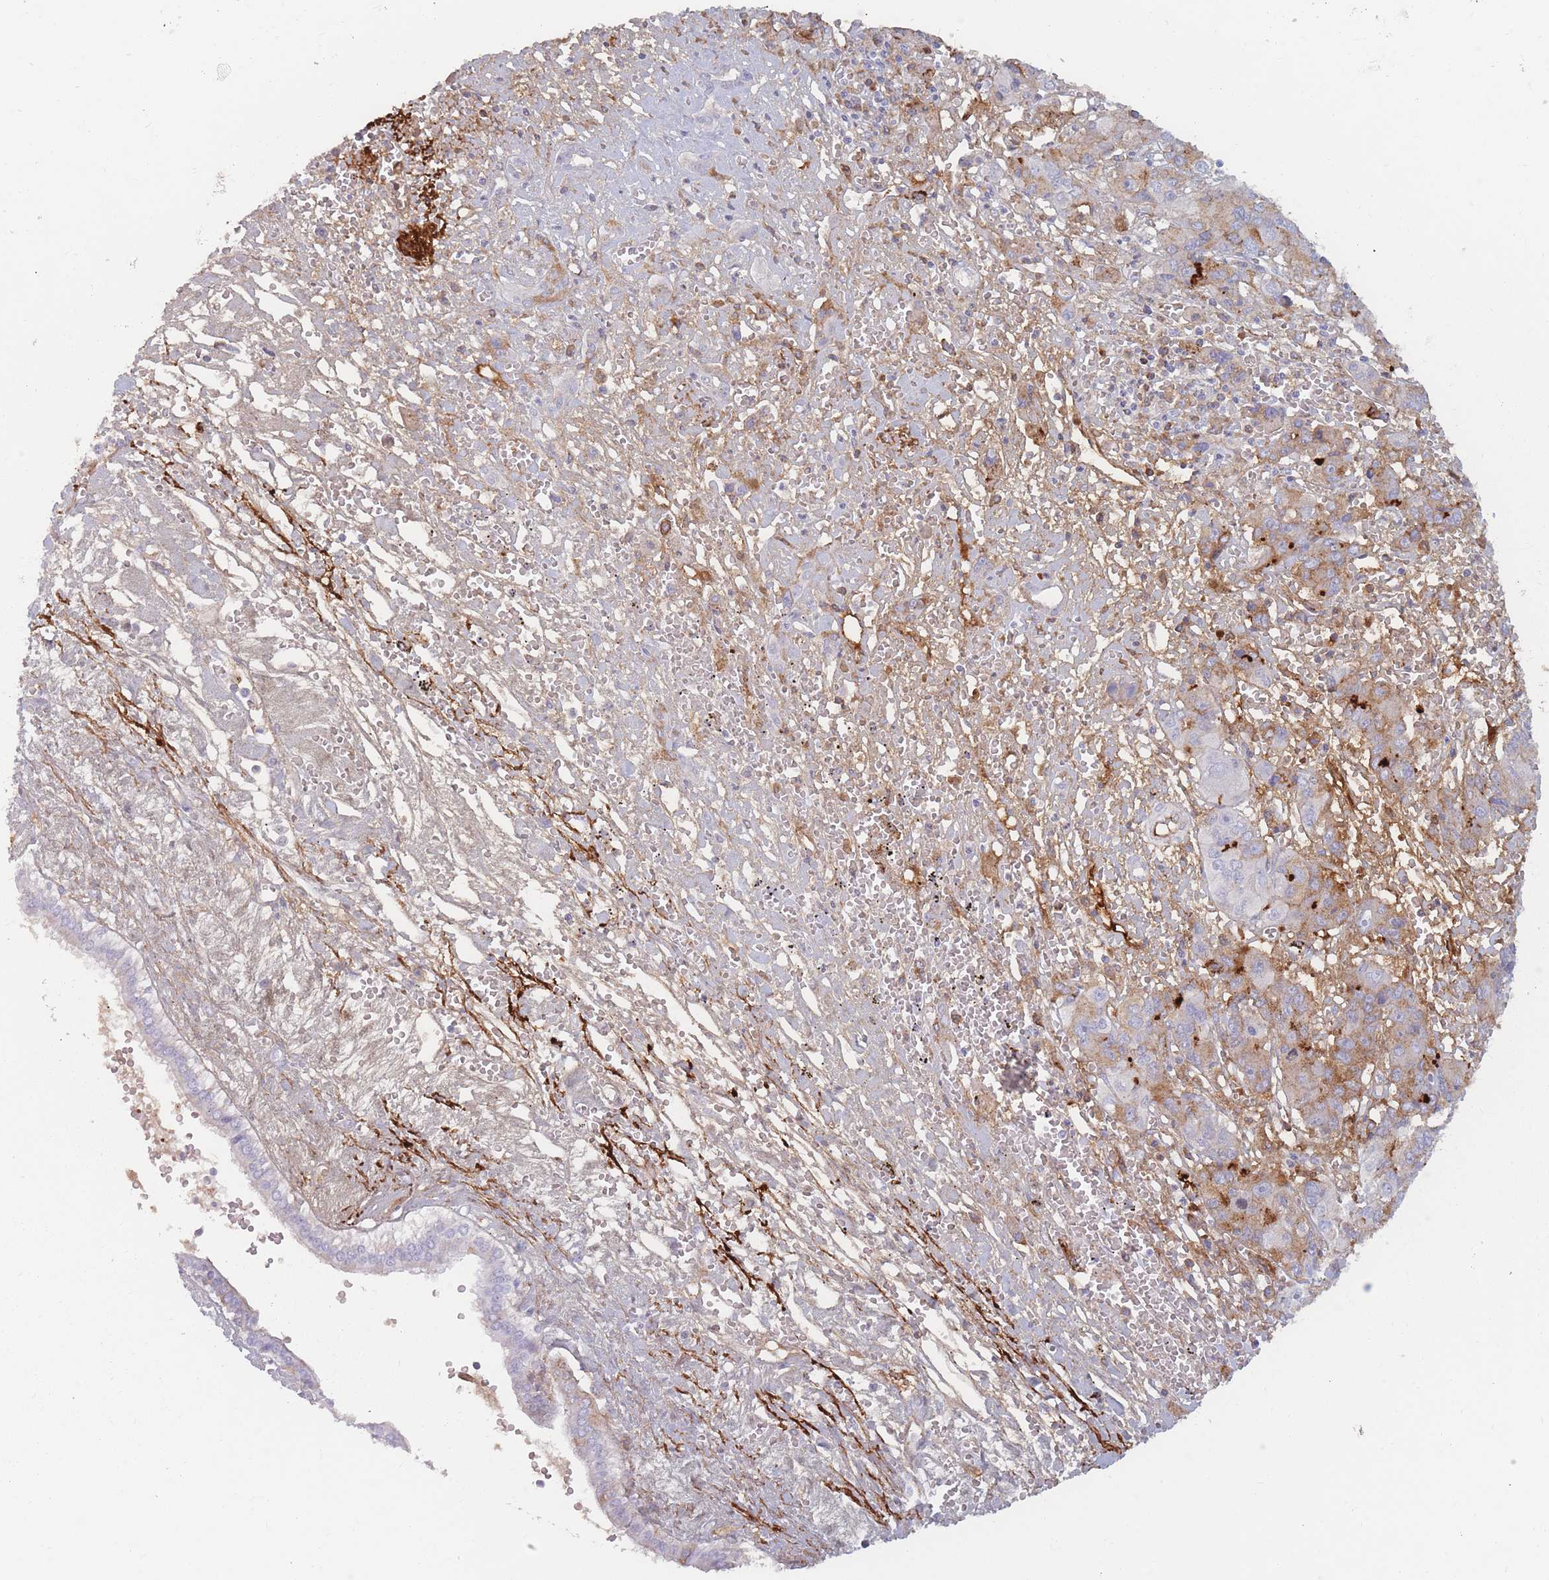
{"staining": {"intensity": "weak", "quantity": "<25%", "location": "cytoplasmic/membranous"}, "tissue": "liver cancer", "cell_type": "Tumor cells", "image_type": "cancer", "snomed": [{"axis": "morphology", "description": "Cholangiocarcinoma"}, {"axis": "topography", "description": "Liver"}], "caption": "Micrograph shows no protein expression in tumor cells of liver cholangiocarcinoma tissue. The staining was performed using DAB to visualize the protein expression in brown, while the nuclei were stained in blue with hematoxylin (Magnification: 20x).", "gene": "PRG4", "patient": {"sex": "male", "age": 67}}